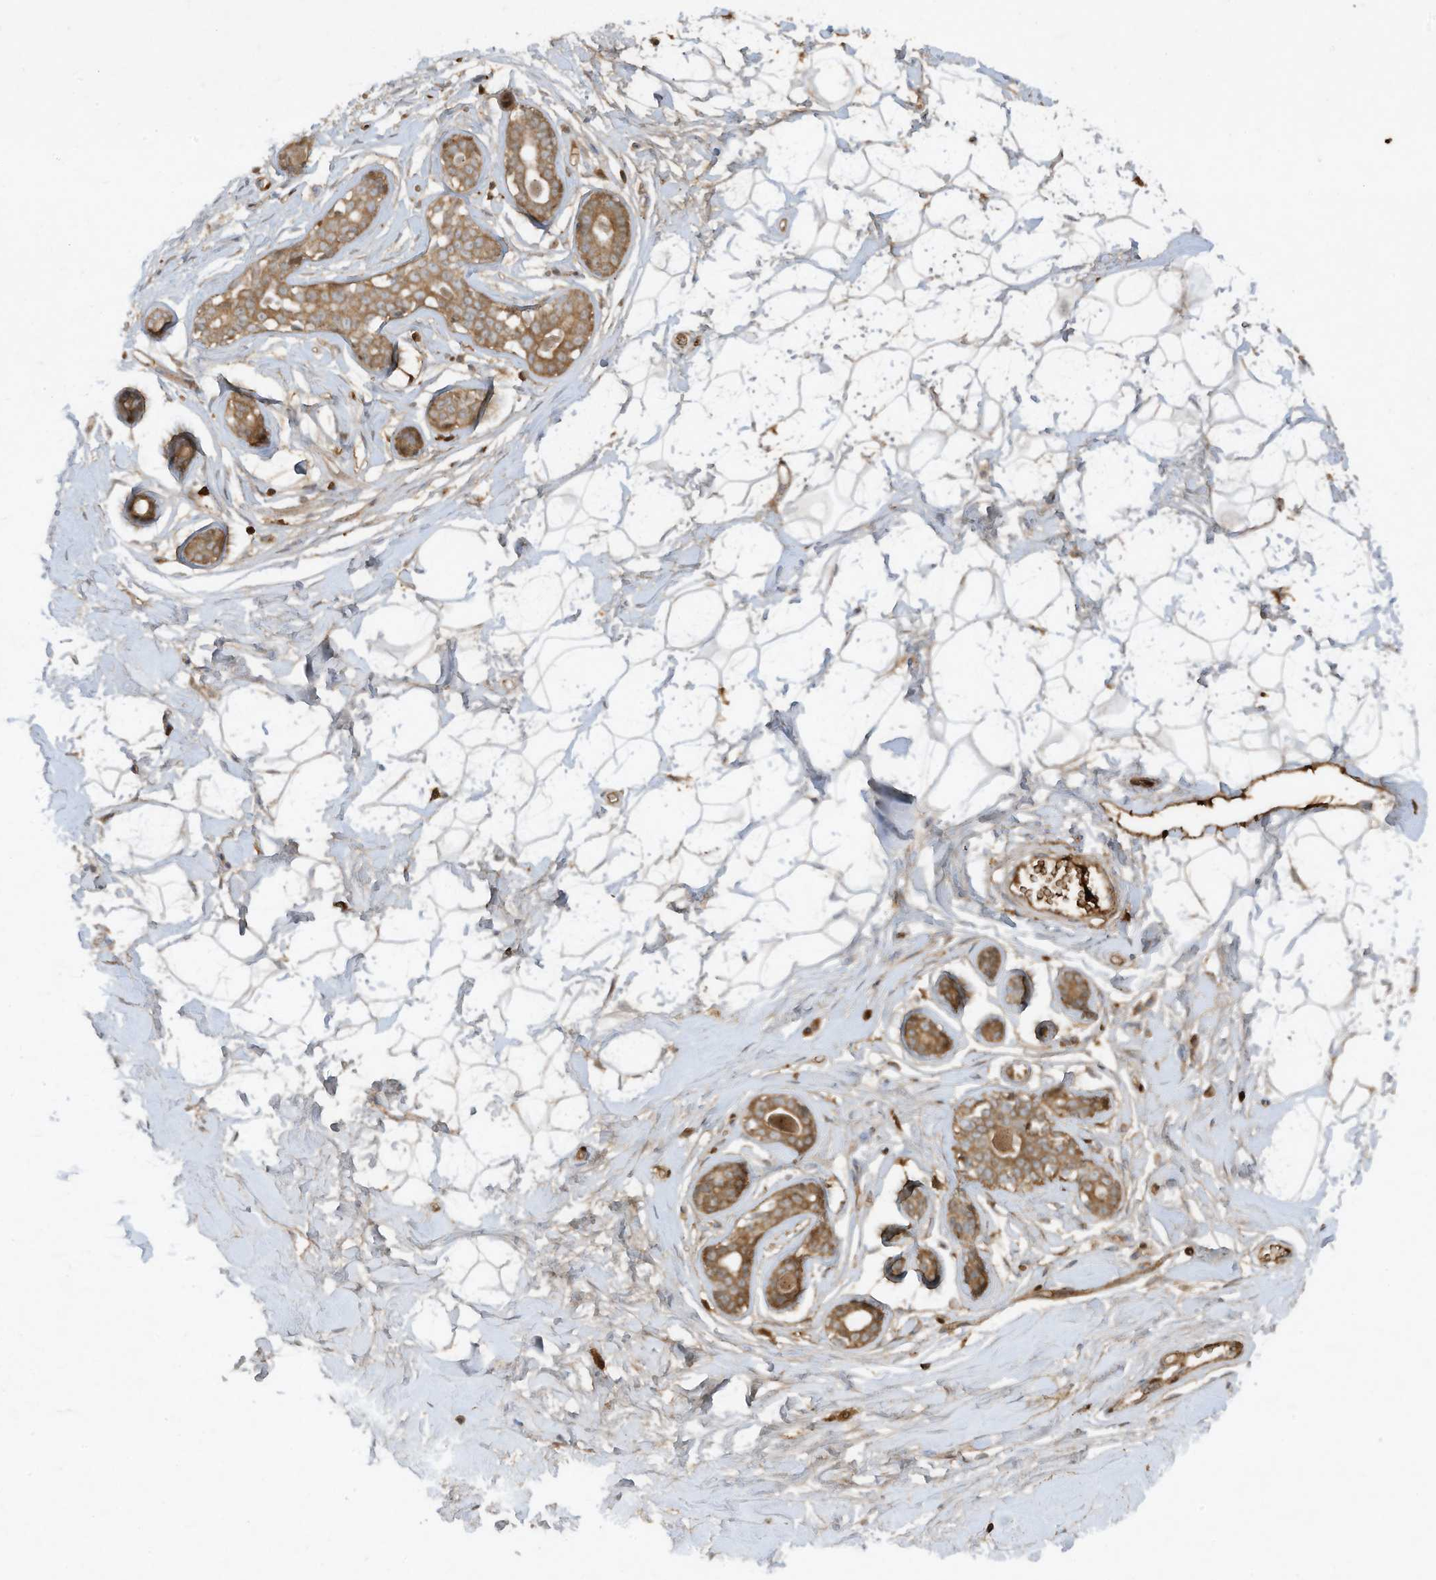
{"staining": {"intensity": "weak", "quantity": "25%-75%", "location": "cytoplasmic/membranous"}, "tissue": "breast", "cell_type": "Adipocytes", "image_type": "normal", "snomed": [{"axis": "morphology", "description": "Normal tissue, NOS"}, {"axis": "morphology", "description": "Adenoma, NOS"}, {"axis": "topography", "description": "Breast"}], "caption": "Immunohistochemical staining of unremarkable human breast demonstrates weak cytoplasmic/membranous protein staining in about 25%-75% of adipocytes. The protein of interest is shown in brown color, while the nuclei are stained blue.", "gene": "FETUB", "patient": {"sex": "female", "age": 23}}